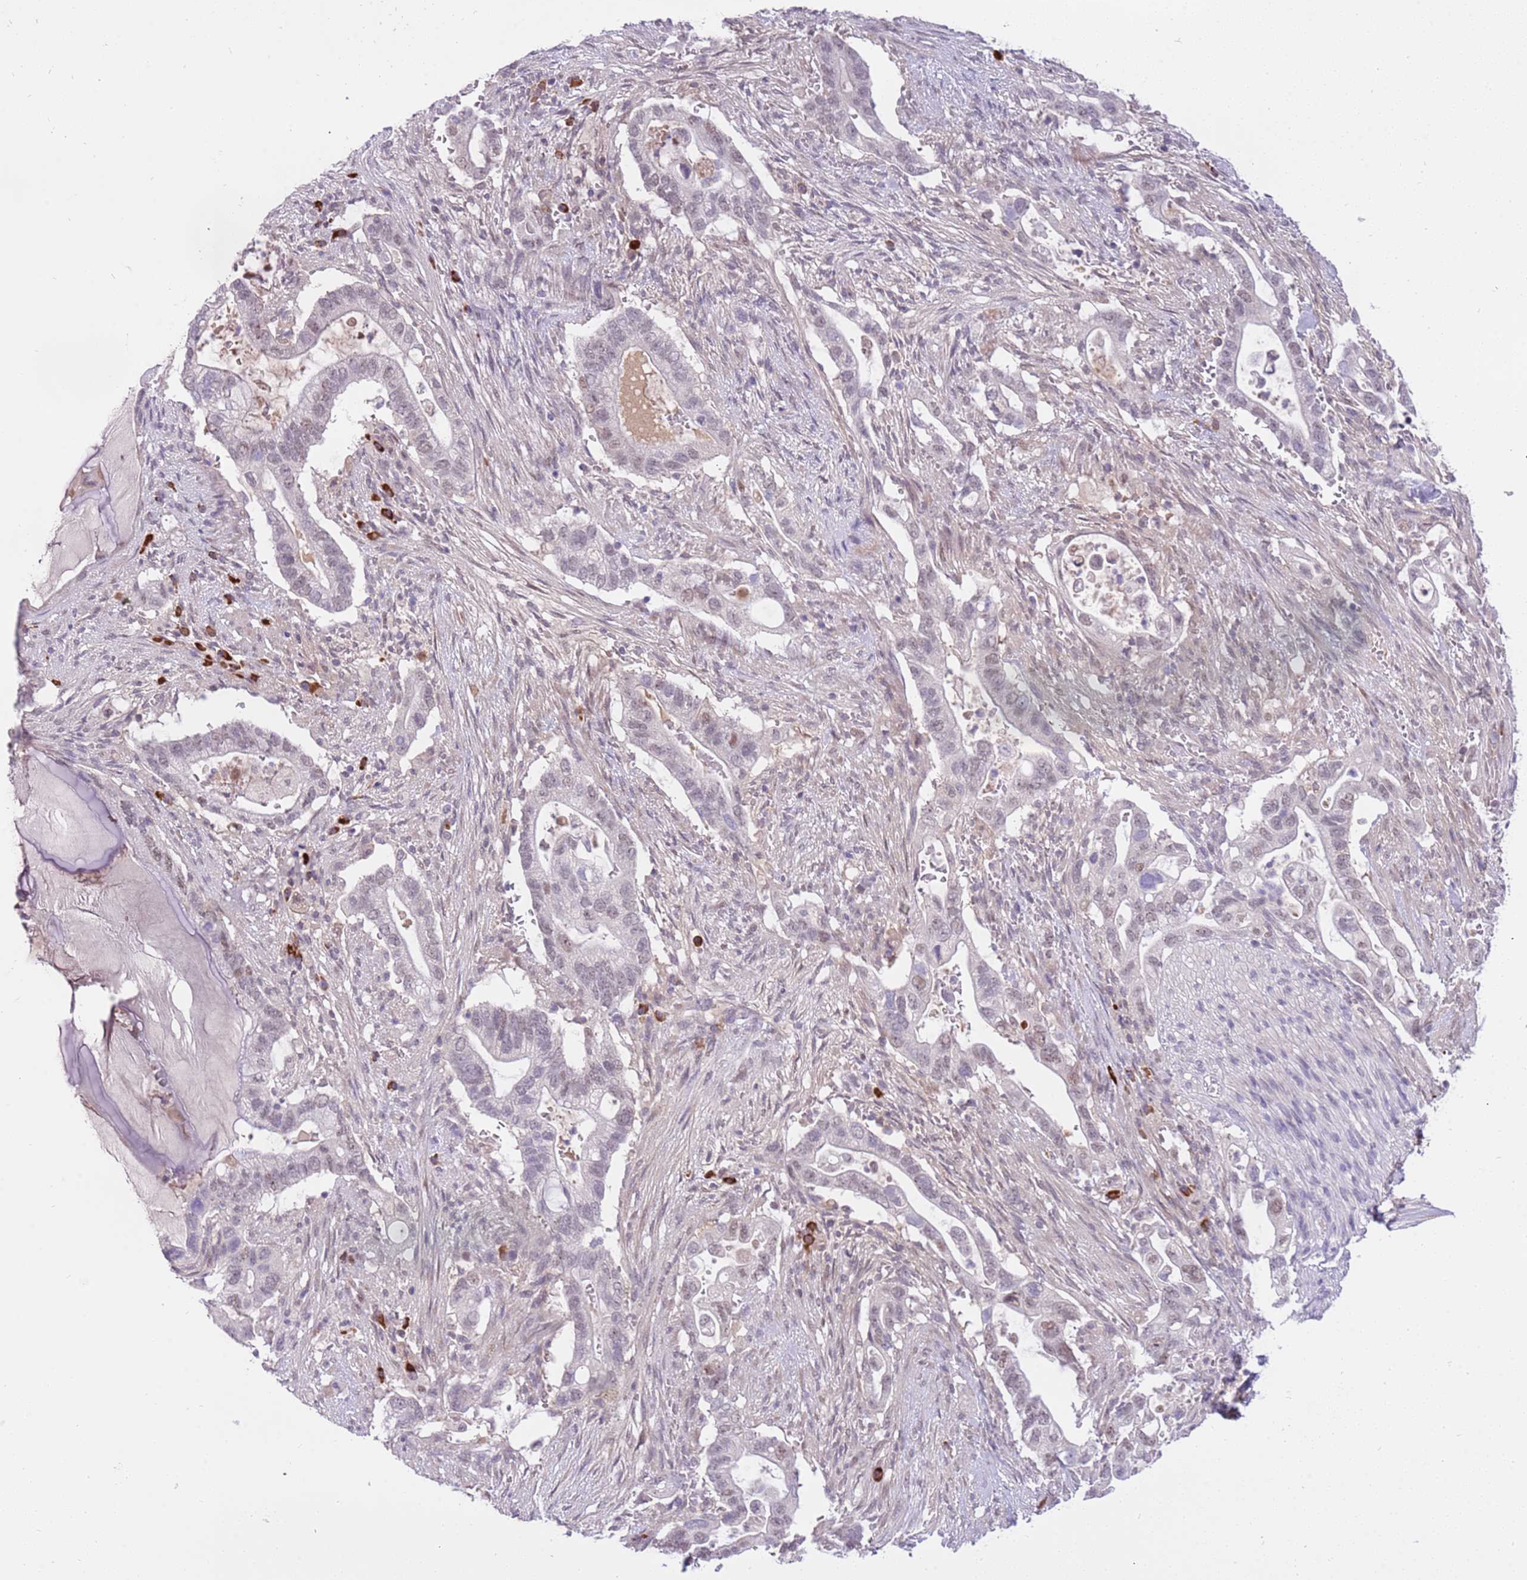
{"staining": {"intensity": "negative", "quantity": "none", "location": "none"}, "tissue": "pancreatic cancer", "cell_type": "Tumor cells", "image_type": "cancer", "snomed": [{"axis": "morphology", "description": "Adenocarcinoma, NOS"}, {"axis": "topography", "description": "Pancreas"}], "caption": "Histopathology image shows no protein expression in tumor cells of pancreatic adenocarcinoma tissue.", "gene": "MAGEF1", "patient": {"sex": "female", "age": 72}}